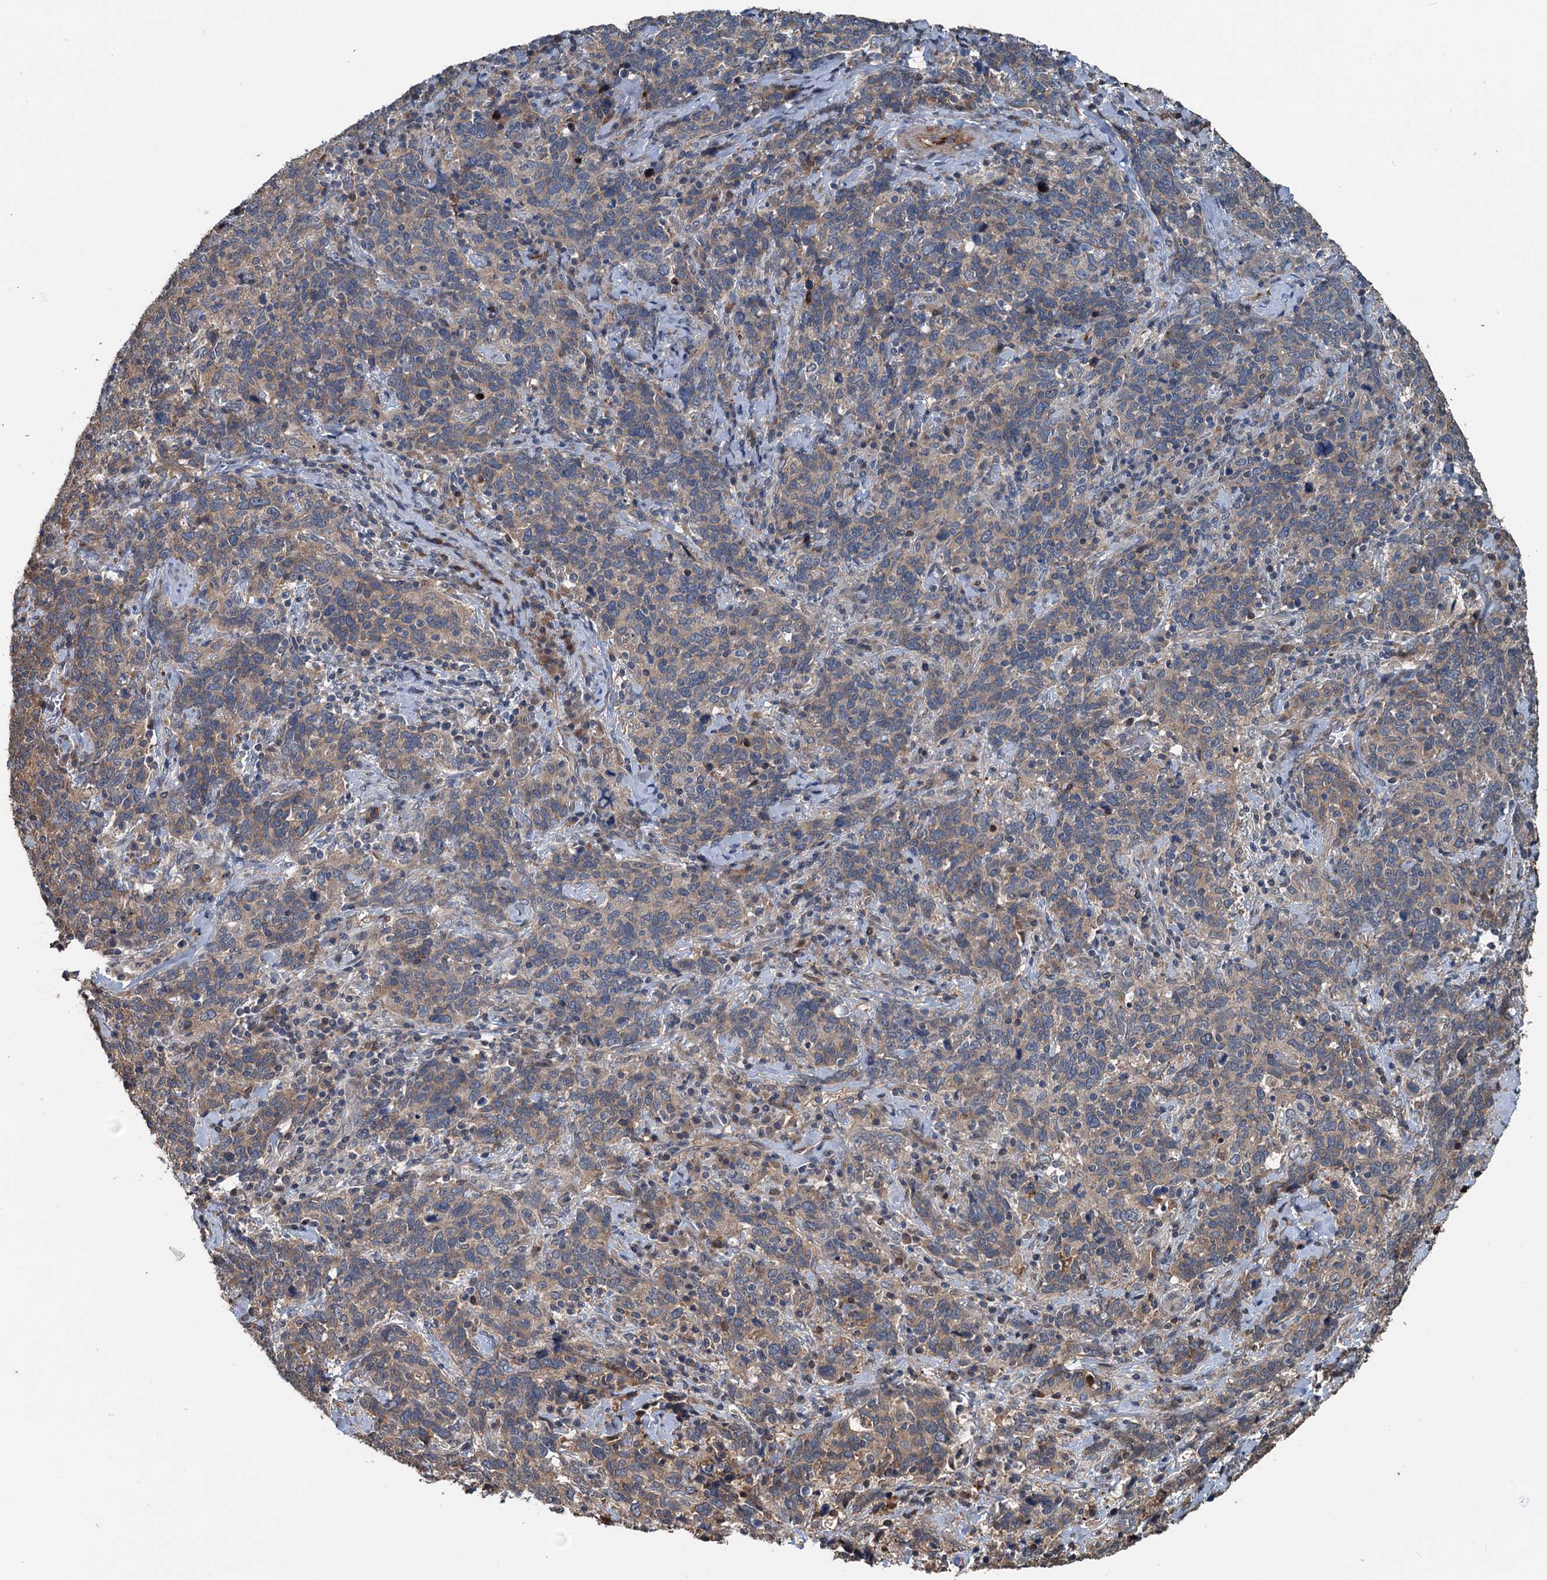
{"staining": {"intensity": "weak", "quantity": "25%-75%", "location": "cytoplasmic/membranous"}, "tissue": "cervical cancer", "cell_type": "Tumor cells", "image_type": "cancer", "snomed": [{"axis": "morphology", "description": "Squamous cell carcinoma, NOS"}, {"axis": "topography", "description": "Cervix"}], "caption": "DAB (3,3'-diaminobenzidine) immunohistochemical staining of human cervical squamous cell carcinoma shows weak cytoplasmic/membranous protein positivity in approximately 25%-75% of tumor cells. (Brightfield microscopy of DAB IHC at high magnification).", "gene": "TEDC1", "patient": {"sex": "female", "age": 41}}